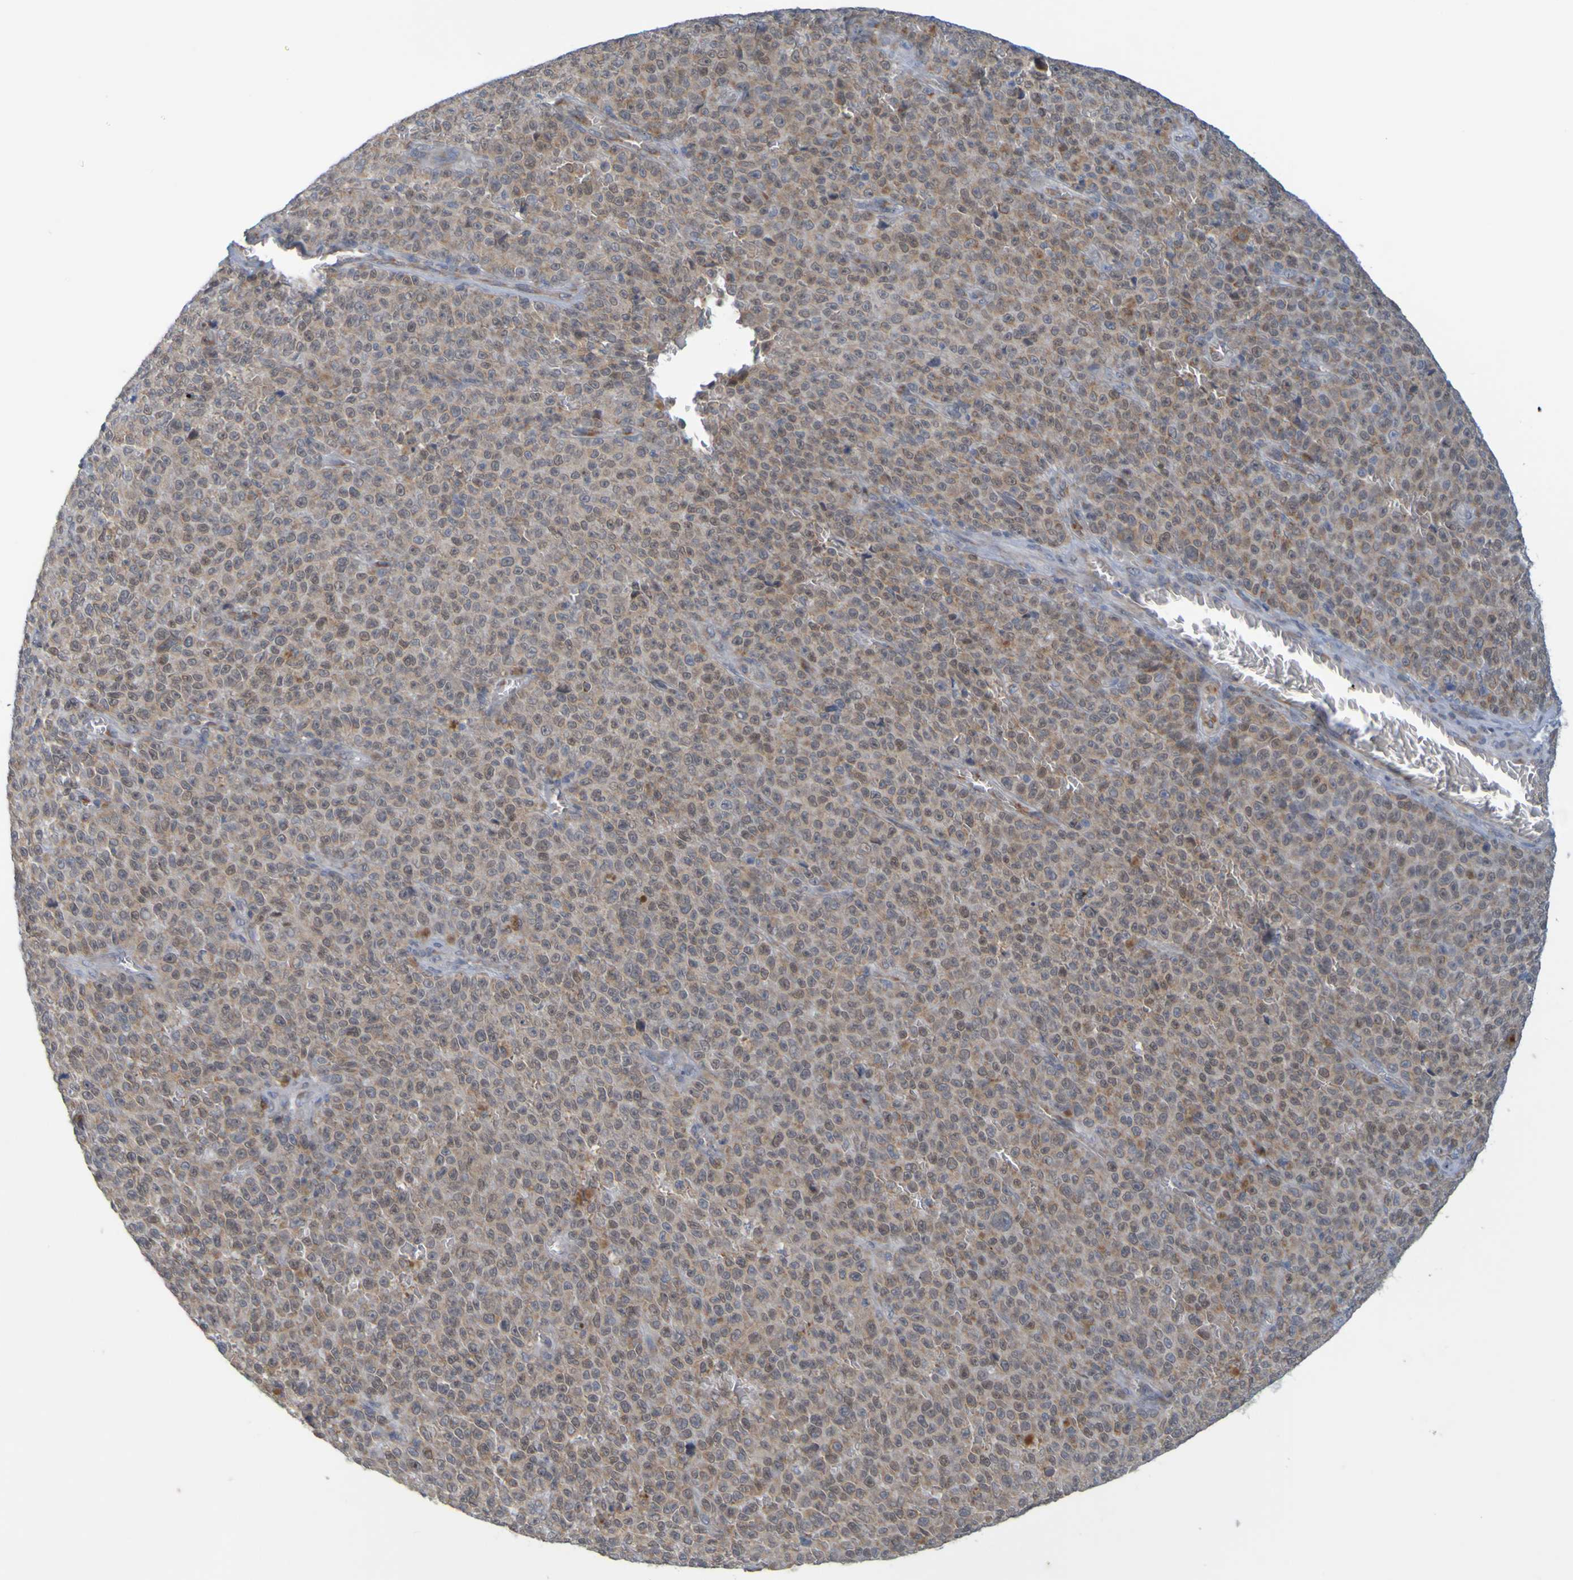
{"staining": {"intensity": "moderate", "quantity": ">75%", "location": "cytoplasmic/membranous"}, "tissue": "melanoma", "cell_type": "Tumor cells", "image_type": "cancer", "snomed": [{"axis": "morphology", "description": "Malignant melanoma, NOS"}, {"axis": "topography", "description": "Skin"}], "caption": "The histopathology image reveals staining of melanoma, revealing moderate cytoplasmic/membranous protein staining (brown color) within tumor cells.", "gene": "MOGS", "patient": {"sex": "female", "age": 82}}